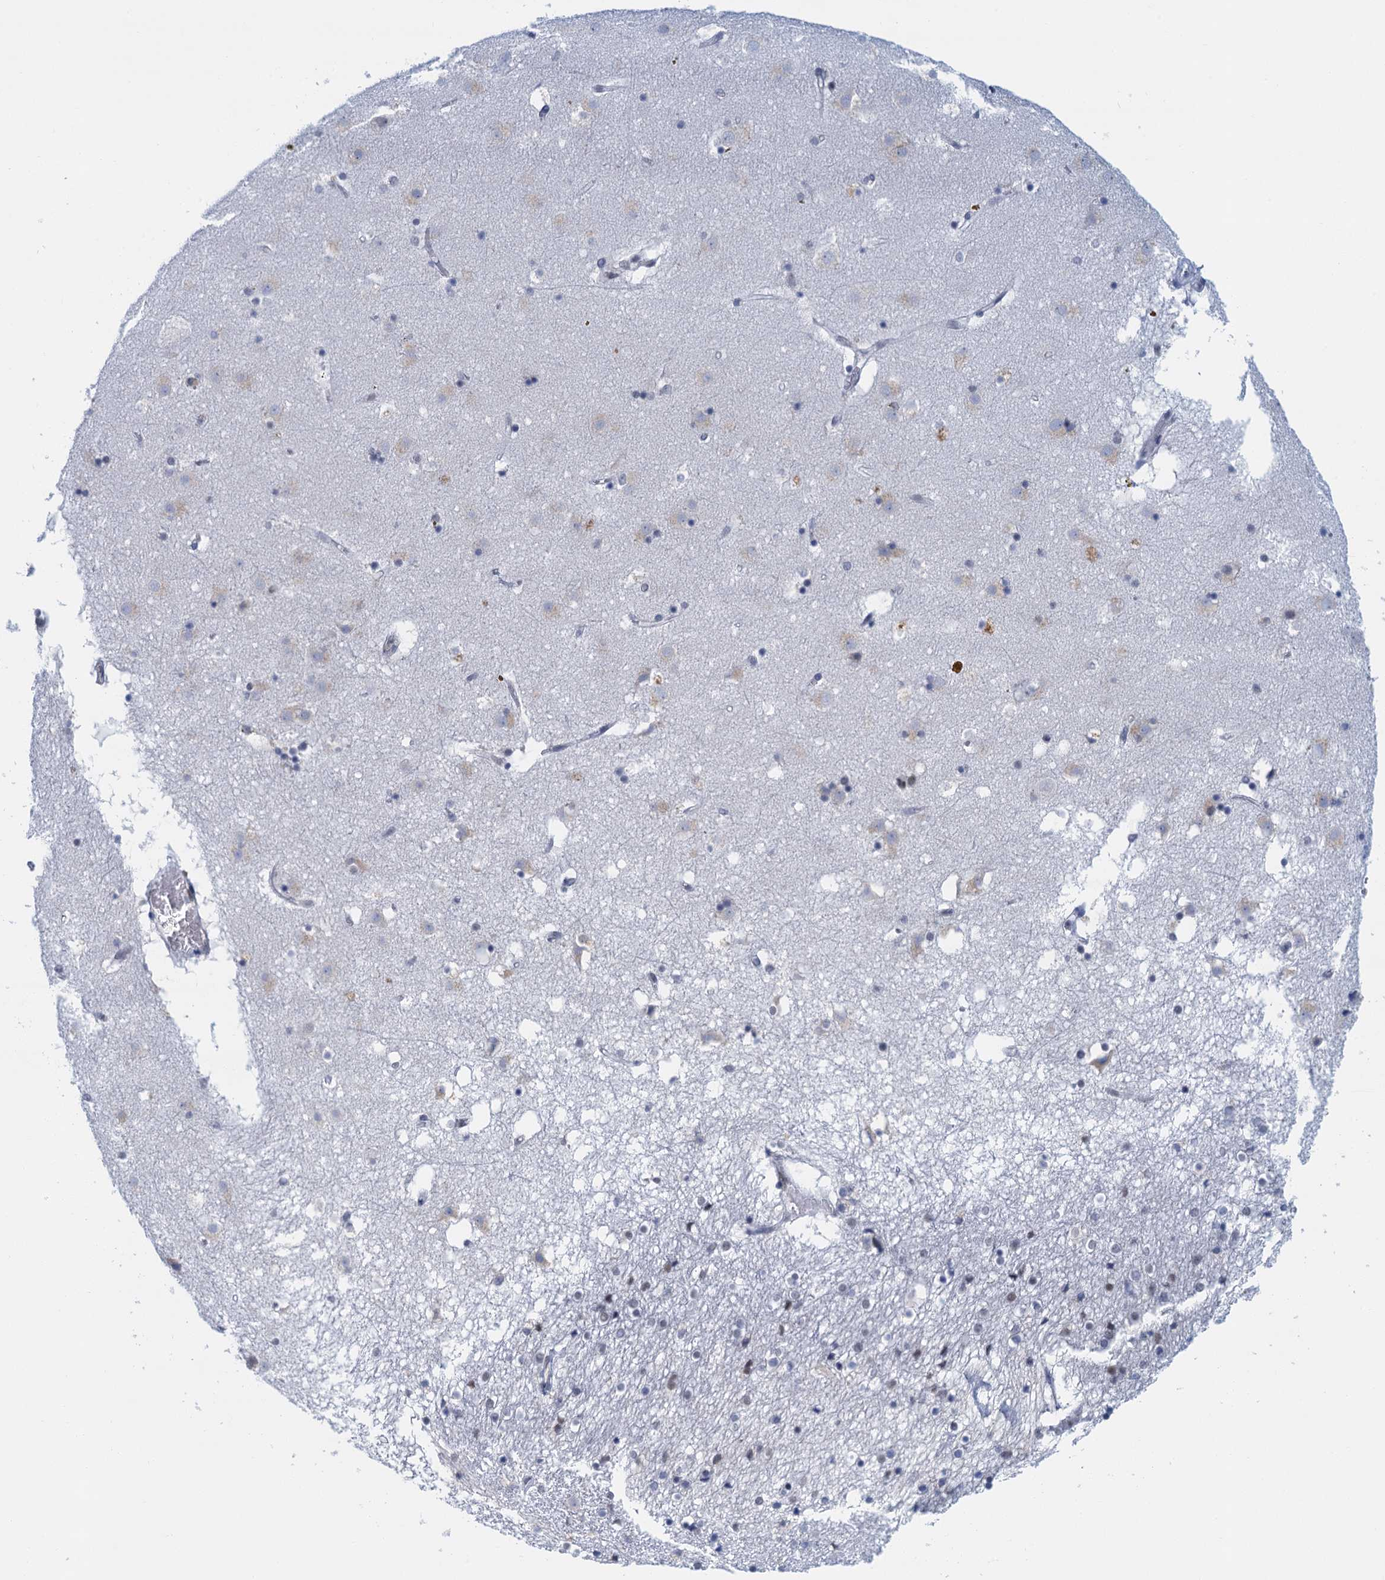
{"staining": {"intensity": "negative", "quantity": "none", "location": "none"}, "tissue": "caudate", "cell_type": "Glial cells", "image_type": "normal", "snomed": [{"axis": "morphology", "description": "Normal tissue, NOS"}, {"axis": "topography", "description": "Lateral ventricle wall"}], "caption": "A photomicrograph of caudate stained for a protein demonstrates no brown staining in glial cells.", "gene": "EPS8L1", "patient": {"sex": "male", "age": 70}}